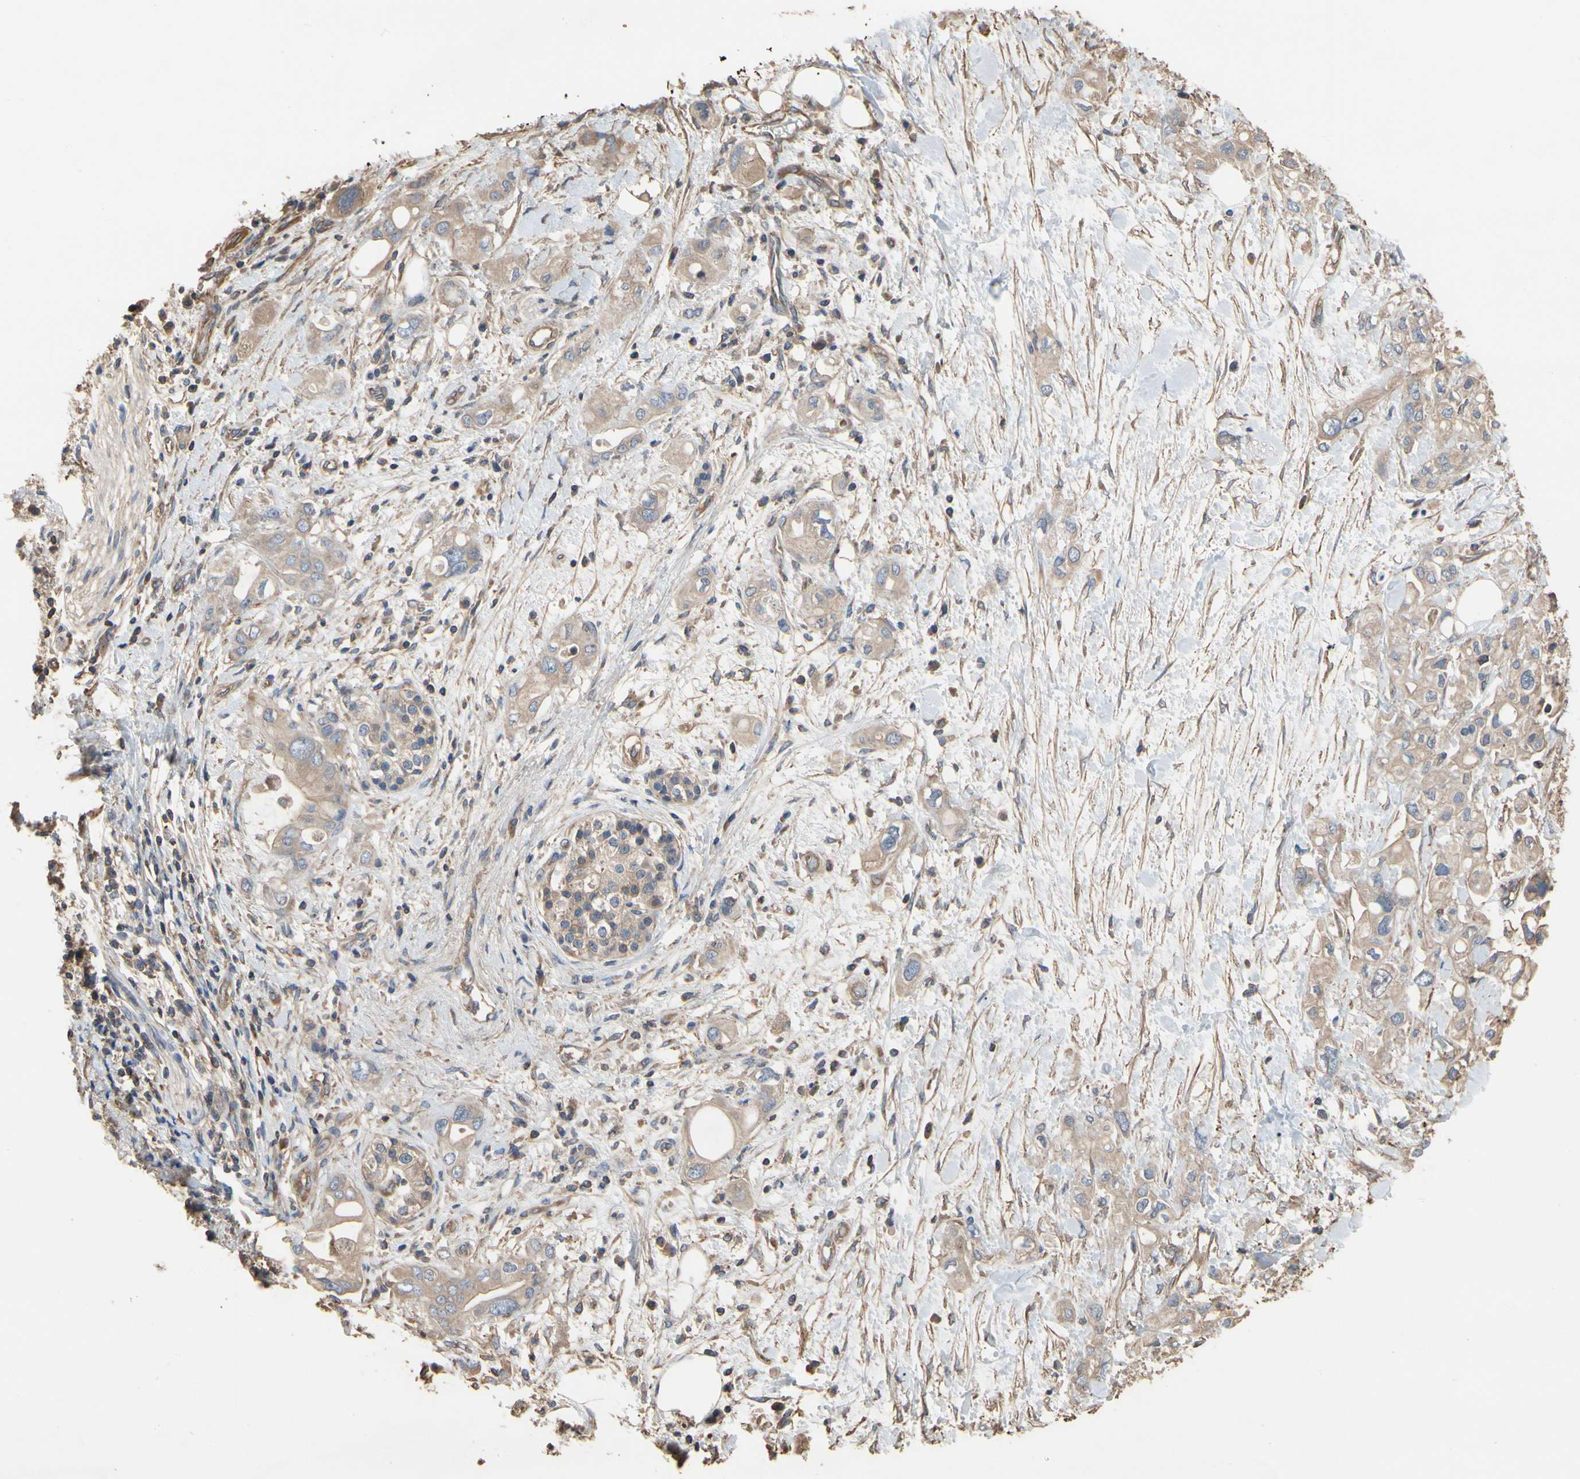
{"staining": {"intensity": "weak", "quantity": ">75%", "location": "cytoplasmic/membranous"}, "tissue": "pancreatic cancer", "cell_type": "Tumor cells", "image_type": "cancer", "snomed": [{"axis": "morphology", "description": "Adenocarcinoma, NOS"}, {"axis": "topography", "description": "Pancreas"}], "caption": "A brown stain shows weak cytoplasmic/membranous expression of a protein in human pancreatic adenocarcinoma tumor cells. (Brightfield microscopy of DAB IHC at high magnification).", "gene": "PDZK1", "patient": {"sex": "female", "age": 56}}